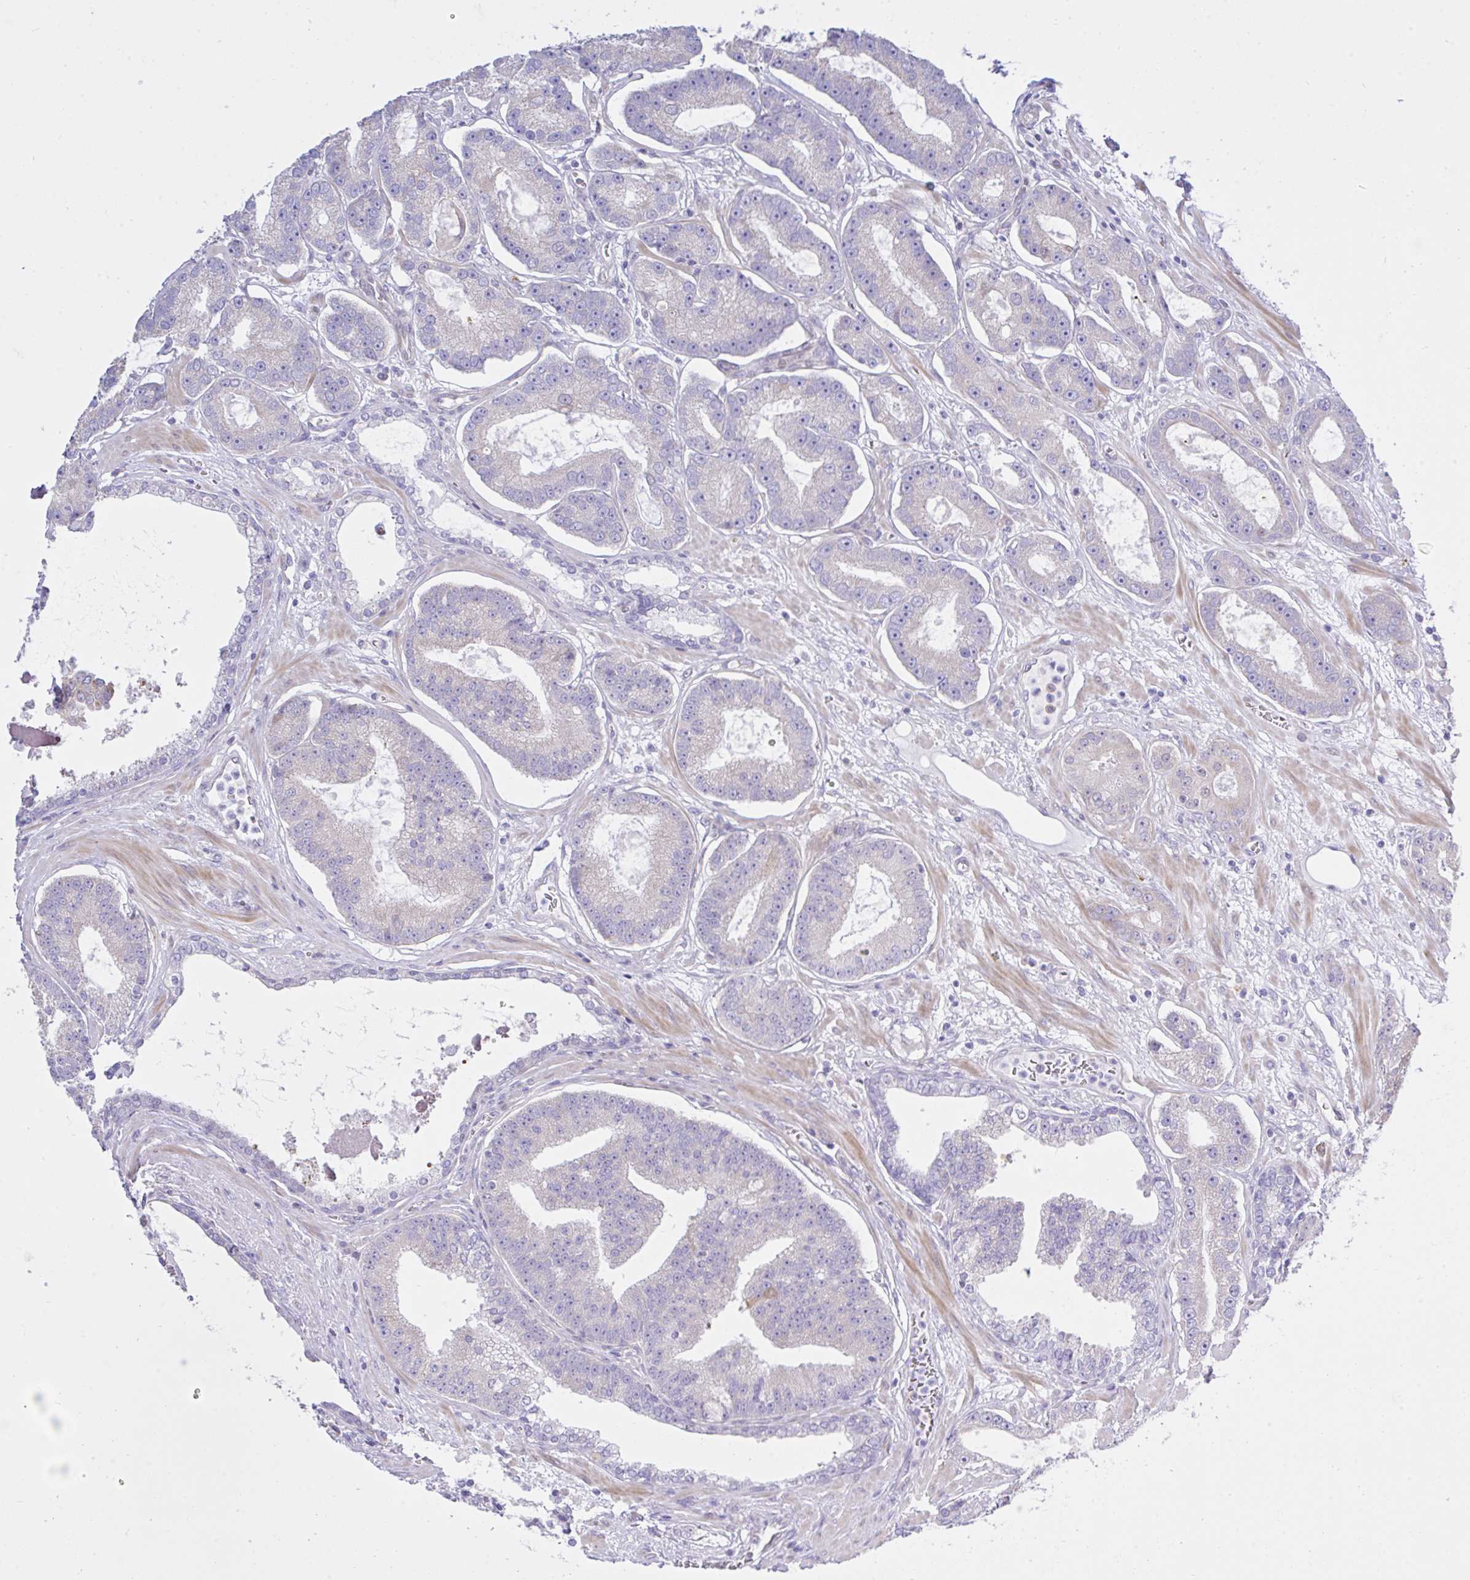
{"staining": {"intensity": "negative", "quantity": "none", "location": "none"}, "tissue": "prostate cancer", "cell_type": "Tumor cells", "image_type": "cancer", "snomed": [{"axis": "morphology", "description": "Adenocarcinoma, High grade"}, {"axis": "topography", "description": "Prostate"}], "caption": "The photomicrograph displays no significant staining in tumor cells of prostate cancer (adenocarcinoma (high-grade)).", "gene": "EEF1A2", "patient": {"sex": "male", "age": 65}}